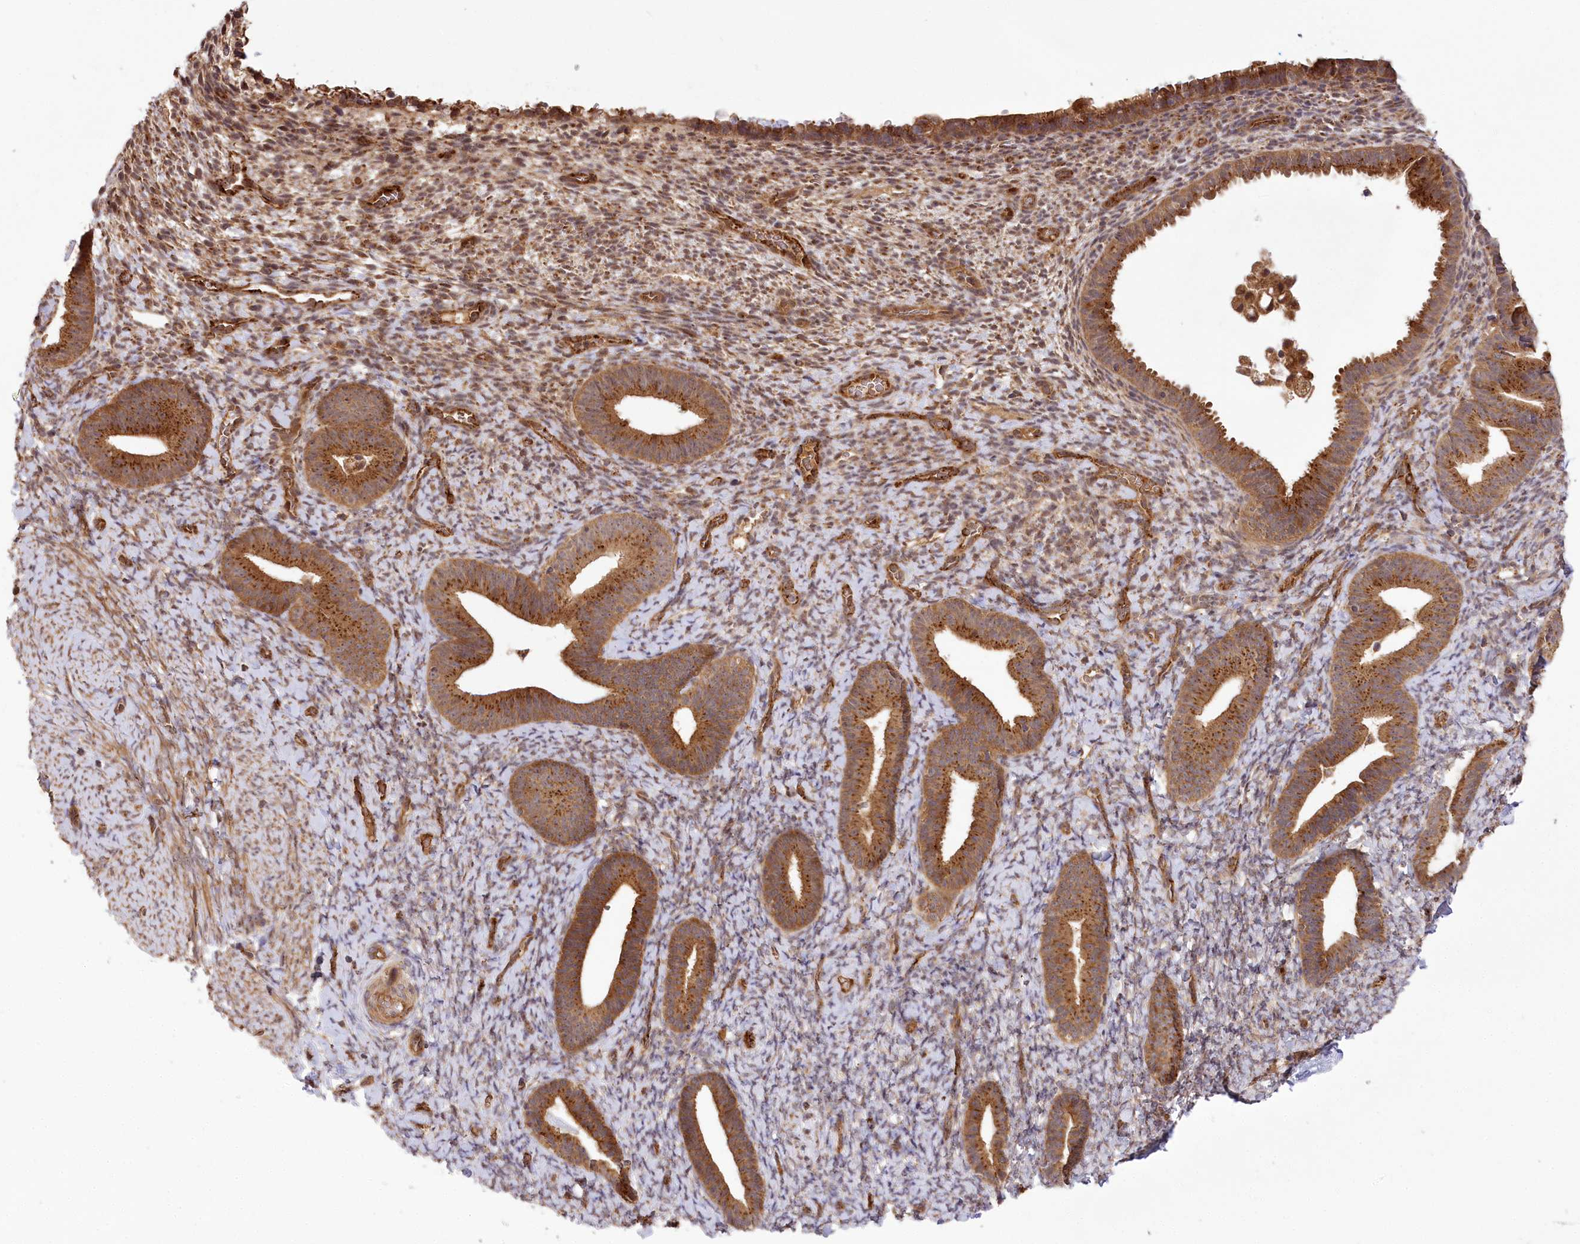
{"staining": {"intensity": "moderate", "quantity": "<25%", "location": "cytoplasmic/membranous"}, "tissue": "endometrium", "cell_type": "Cells in endometrial stroma", "image_type": "normal", "snomed": [{"axis": "morphology", "description": "Normal tissue, NOS"}, {"axis": "topography", "description": "Endometrium"}], "caption": "DAB (3,3'-diaminobenzidine) immunohistochemical staining of benign endometrium demonstrates moderate cytoplasmic/membranous protein staining in about <25% of cells in endometrial stroma.", "gene": "CARD19", "patient": {"sex": "female", "age": 65}}